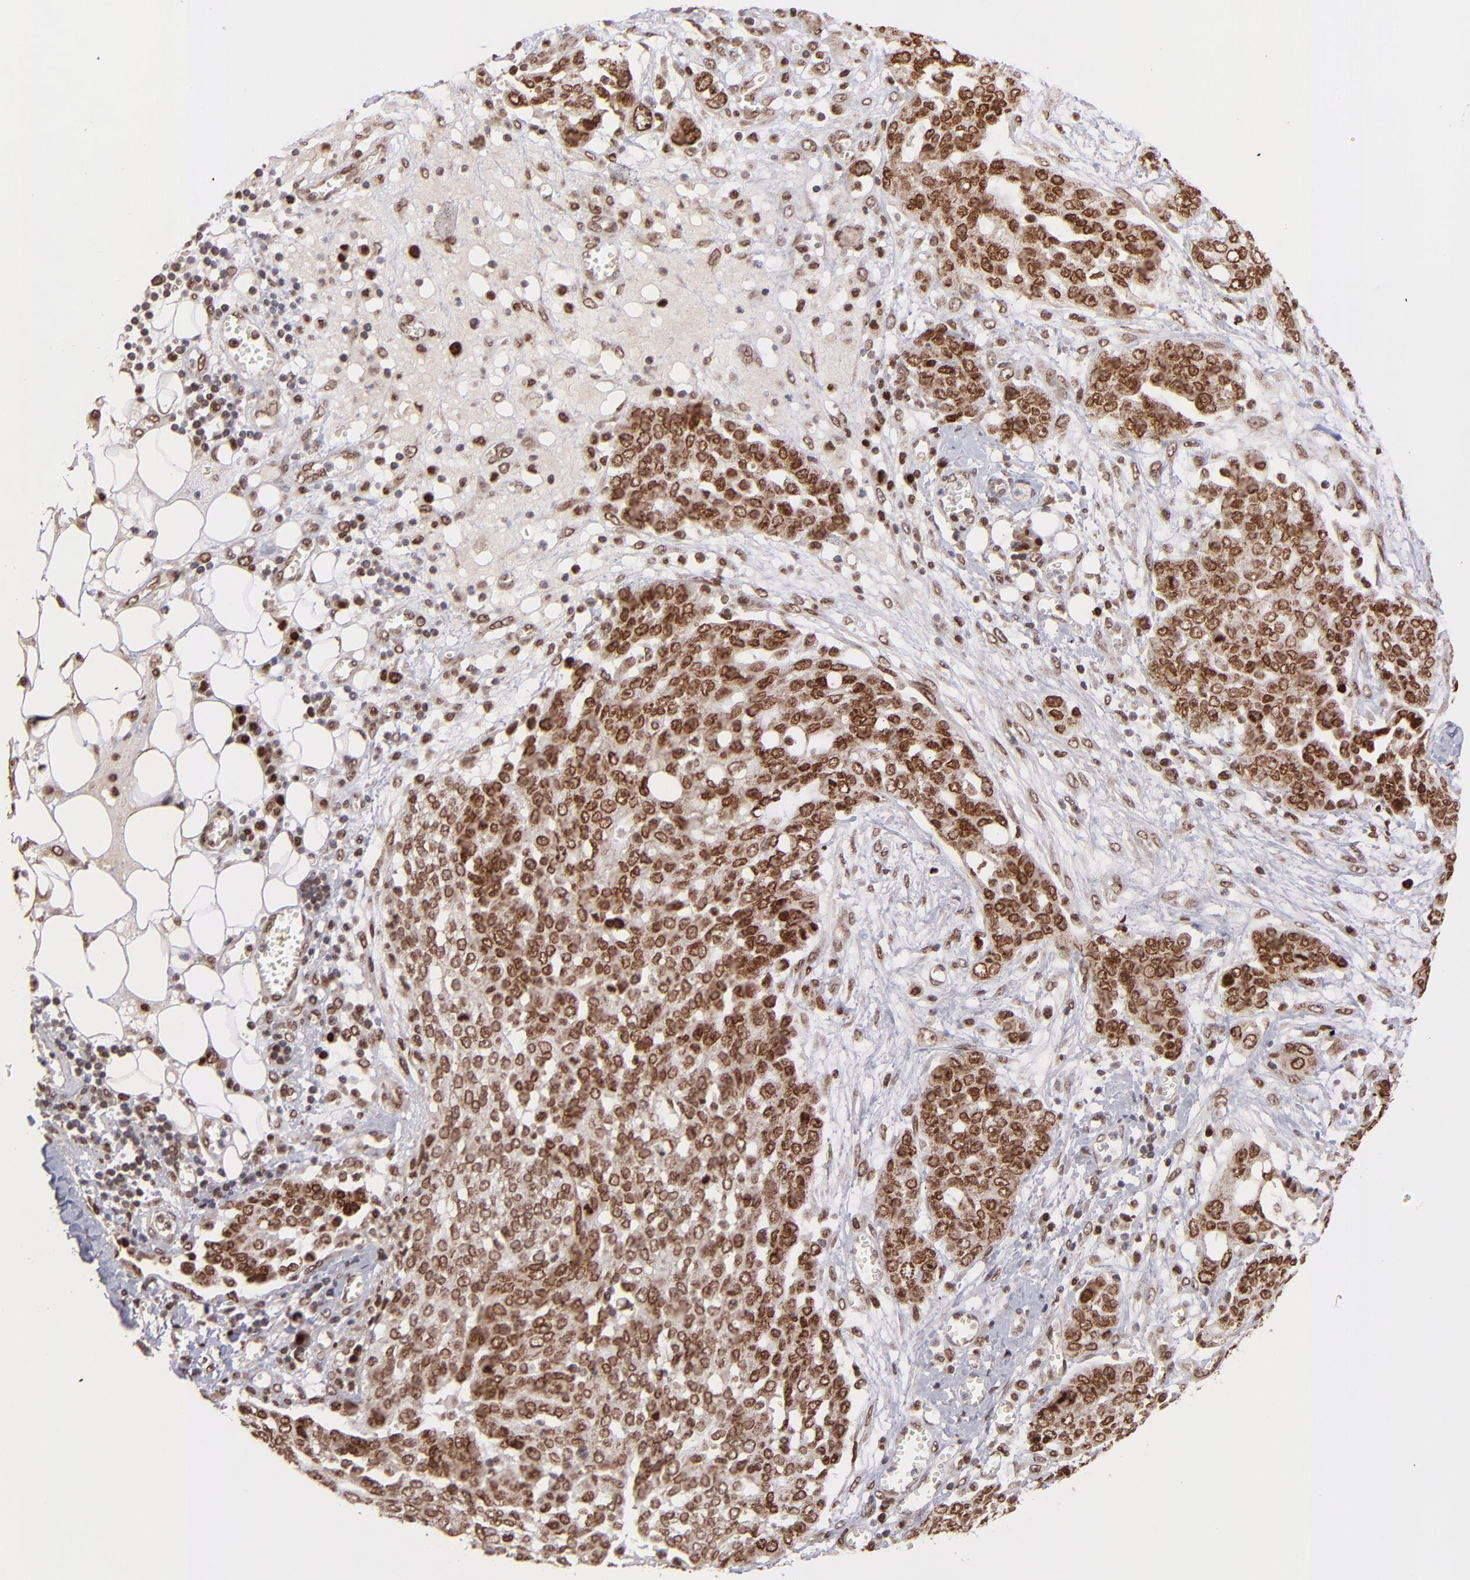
{"staining": {"intensity": "moderate", "quantity": ">75%", "location": "cytoplasmic/membranous,nuclear"}, "tissue": "ovarian cancer", "cell_type": "Tumor cells", "image_type": "cancer", "snomed": [{"axis": "morphology", "description": "Cystadenocarcinoma, serous, NOS"}, {"axis": "topography", "description": "Soft tissue"}, {"axis": "topography", "description": "Ovary"}], "caption": "DAB (3,3'-diaminobenzidine) immunohistochemical staining of ovarian serous cystadenocarcinoma shows moderate cytoplasmic/membranous and nuclear protein positivity in approximately >75% of tumor cells. The staining is performed using DAB (3,3'-diaminobenzidine) brown chromogen to label protein expression. The nuclei are counter-stained blue using hematoxylin.", "gene": "TOP1MT", "patient": {"sex": "female", "age": 57}}